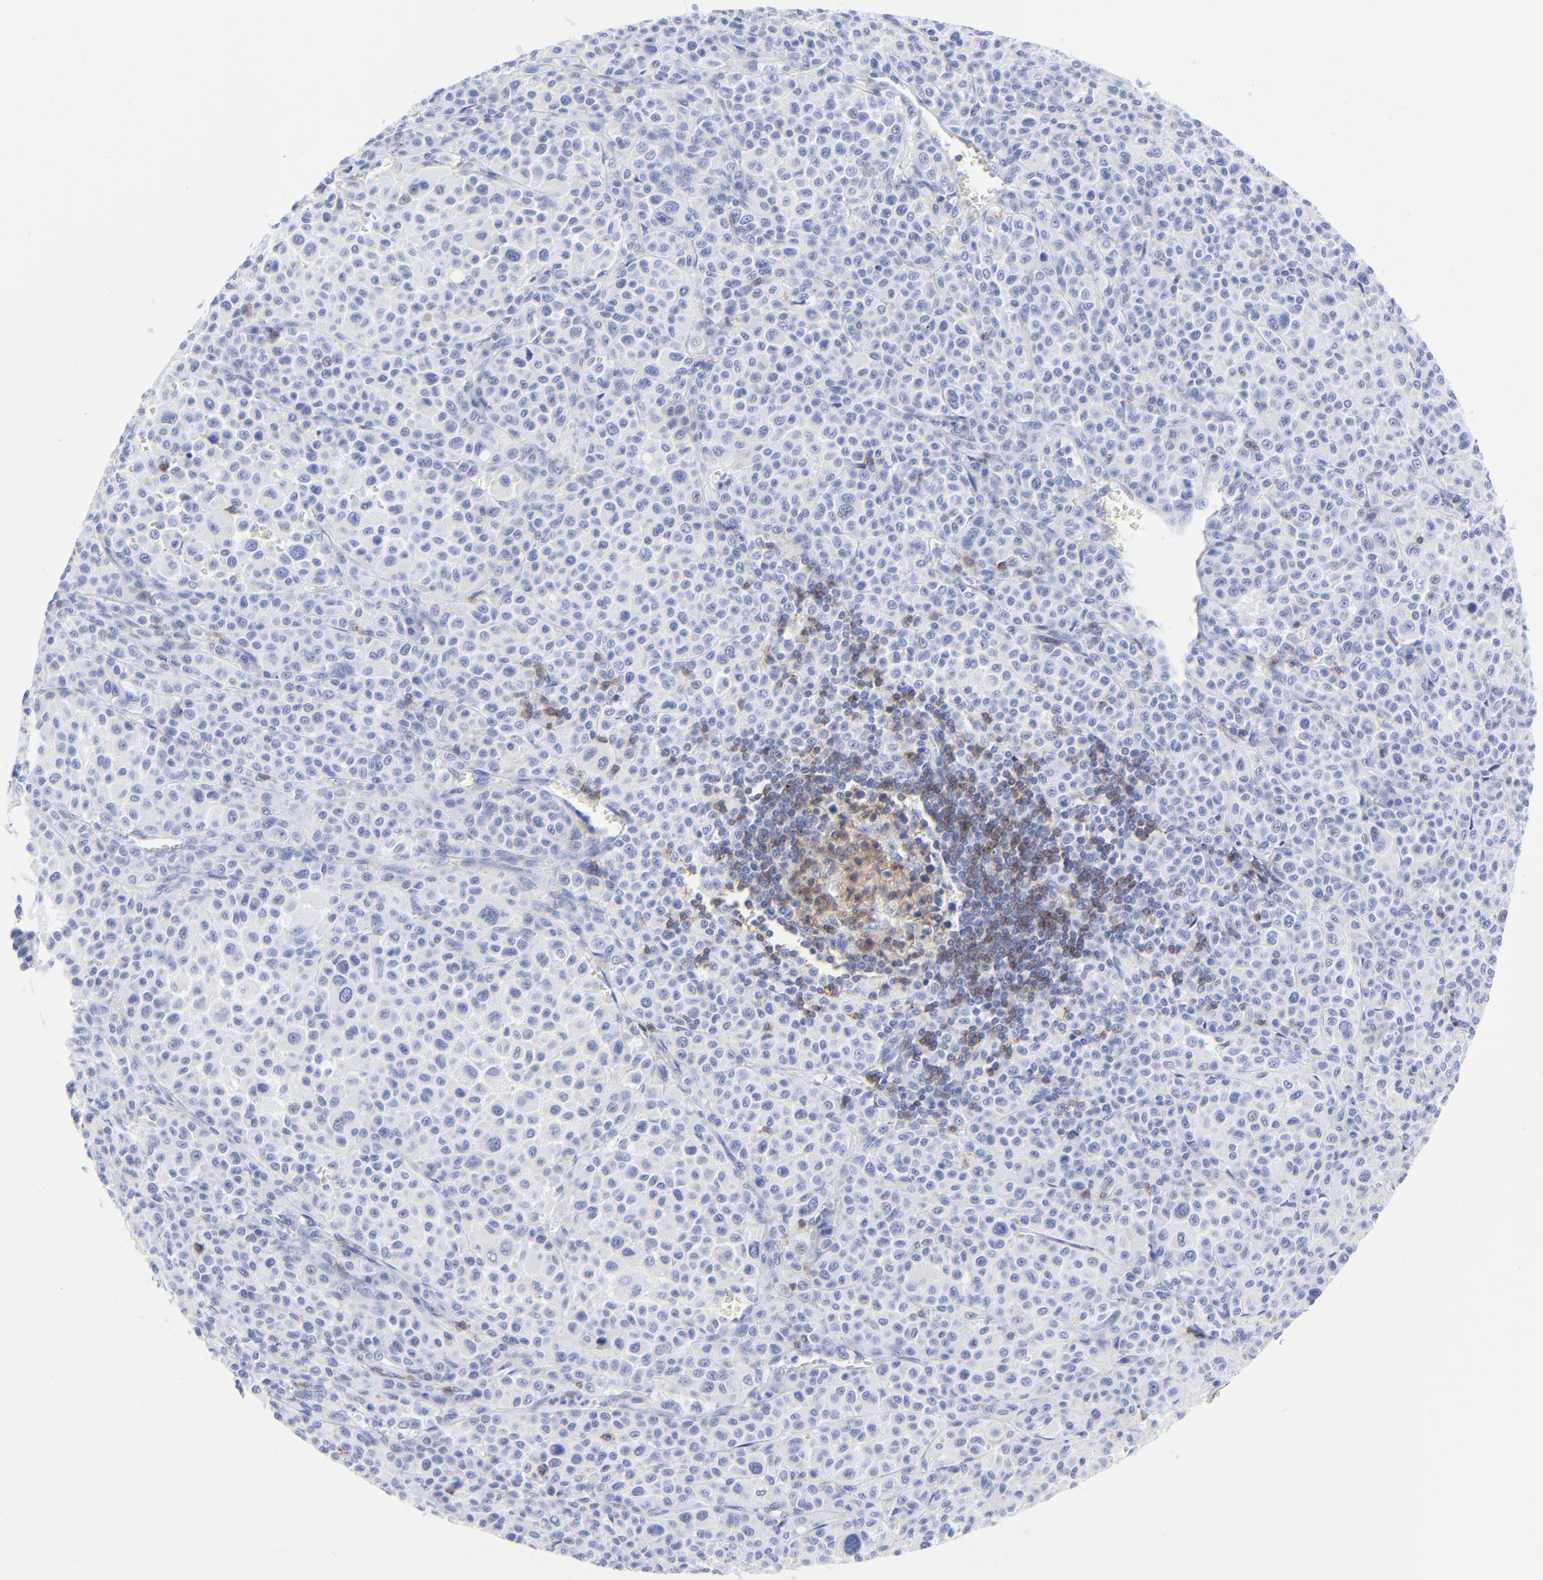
{"staining": {"intensity": "negative", "quantity": "none", "location": "none"}, "tissue": "melanoma", "cell_type": "Tumor cells", "image_type": "cancer", "snomed": [{"axis": "morphology", "description": "Malignant melanoma, Metastatic site"}, {"axis": "topography", "description": "Skin"}], "caption": "Immunohistochemical staining of human malignant melanoma (metastatic site) demonstrates no significant expression in tumor cells. The staining is performed using DAB brown chromogen with nuclei counter-stained in using hematoxylin.", "gene": "LCK", "patient": {"sex": "female", "age": 74}}